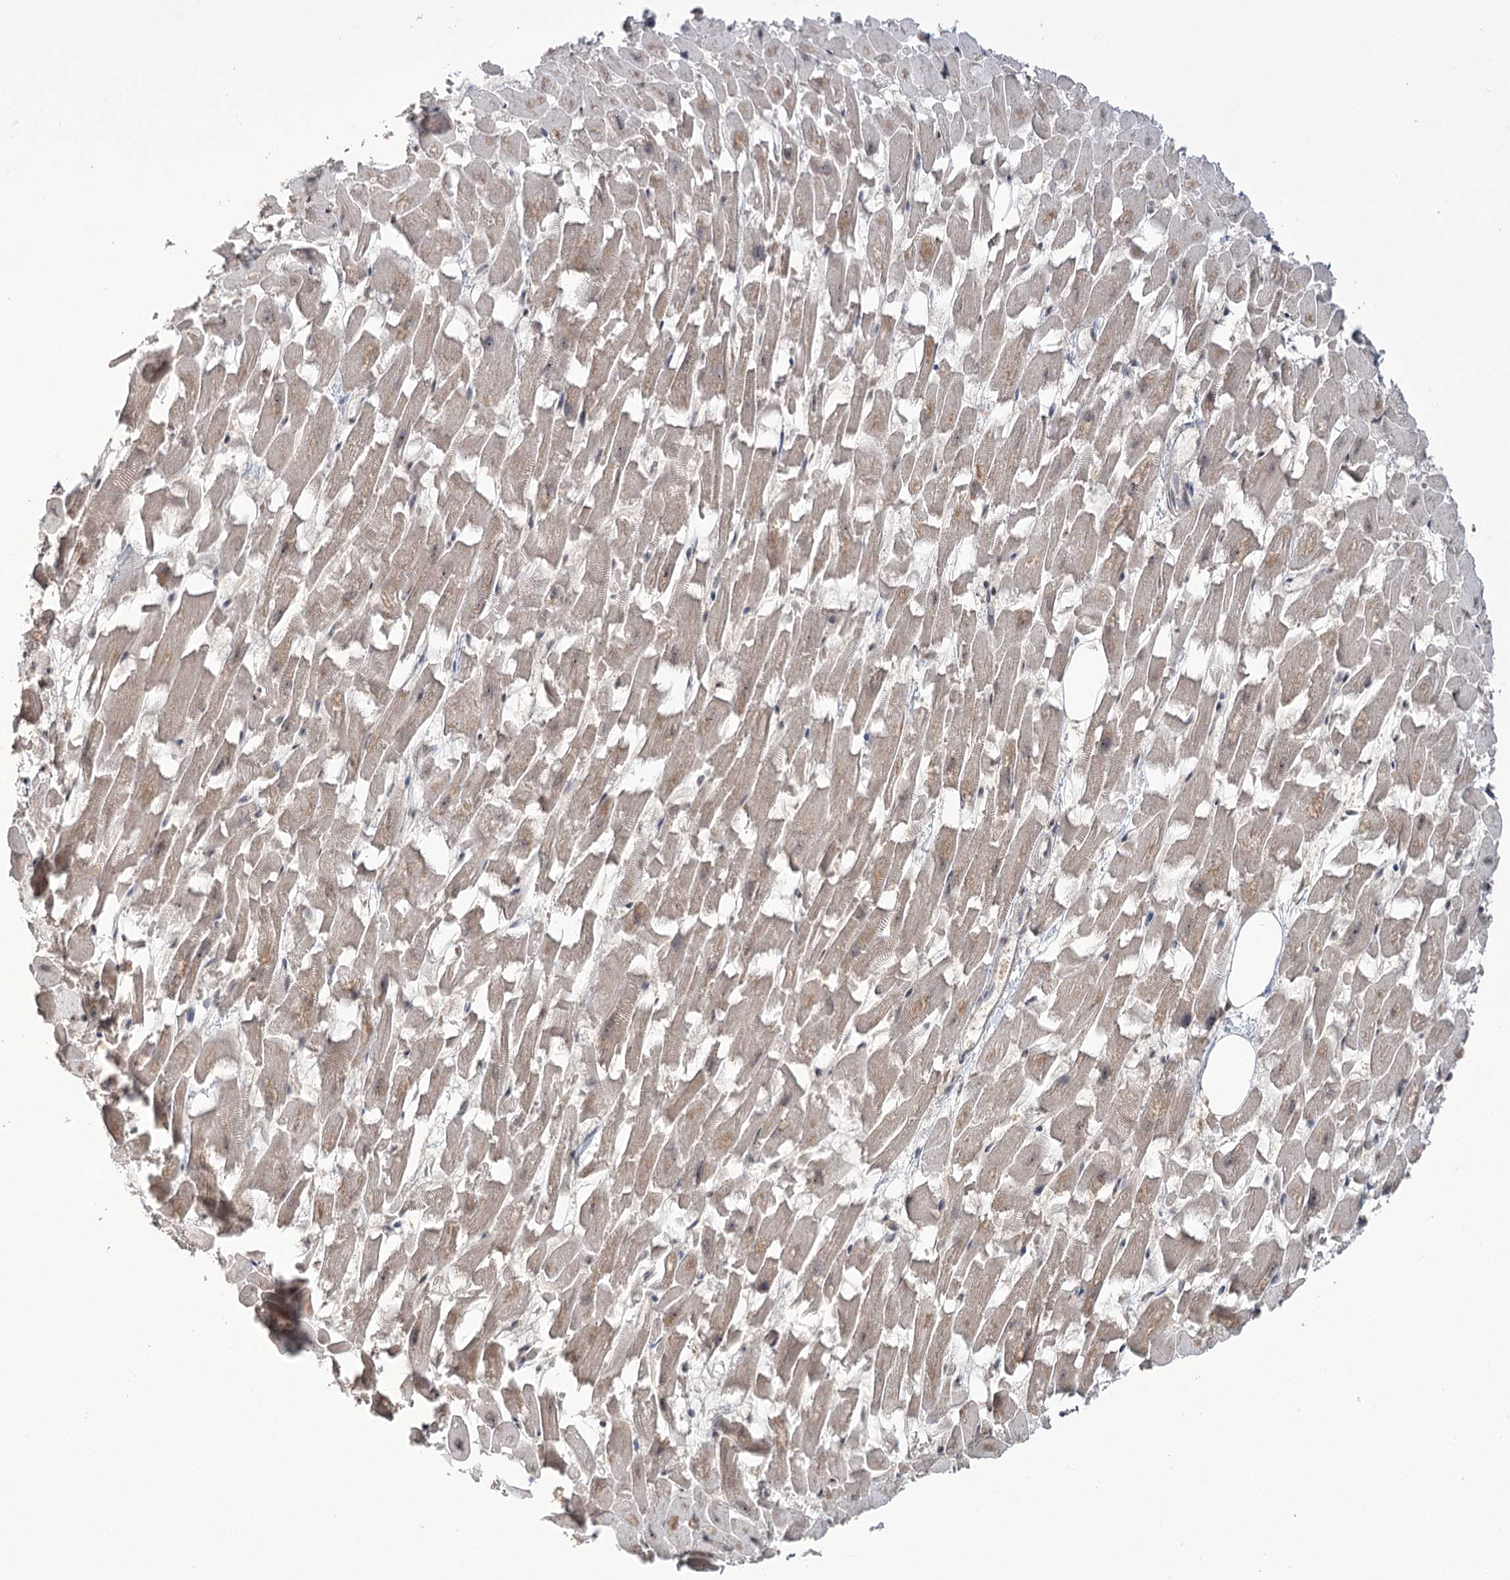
{"staining": {"intensity": "moderate", "quantity": "25%-75%", "location": "cytoplasmic/membranous,nuclear"}, "tissue": "heart muscle", "cell_type": "Cardiomyocytes", "image_type": "normal", "snomed": [{"axis": "morphology", "description": "Normal tissue, NOS"}, {"axis": "topography", "description": "Heart"}], "caption": "Protein analysis of unremarkable heart muscle demonstrates moderate cytoplasmic/membranous,nuclear expression in approximately 25%-75% of cardiomyocytes. Immunohistochemistry stains the protein in brown and the nuclei are stained blue.", "gene": "ERCC3", "patient": {"sex": "female", "age": 64}}